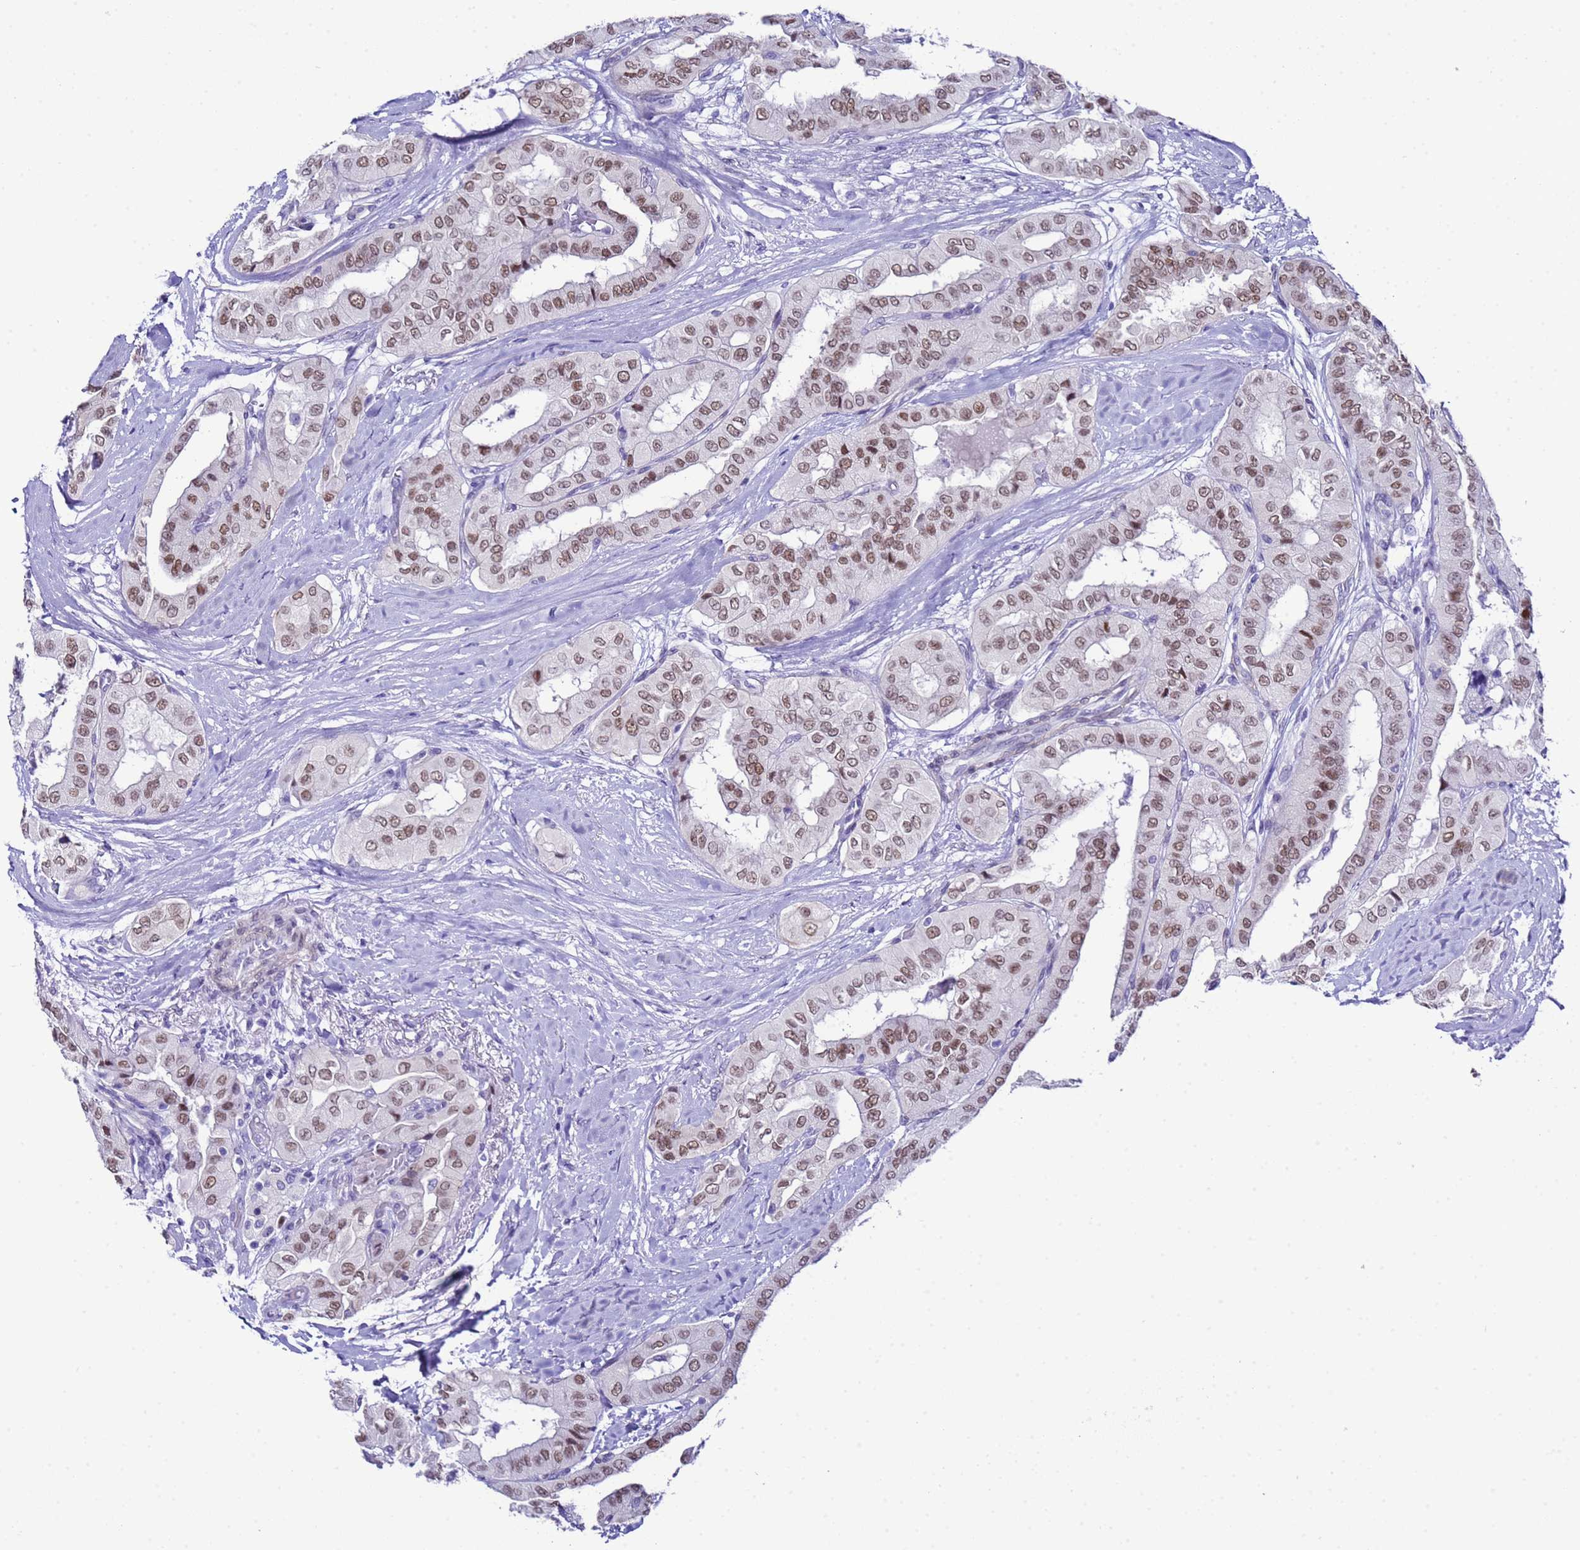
{"staining": {"intensity": "moderate", "quantity": ">75%", "location": "nuclear"}, "tissue": "thyroid cancer", "cell_type": "Tumor cells", "image_type": "cancer", "snomed": [{"axis": "morphology", "description": "Papillary adenocarcinoma, NOS"}, {"axis": "topography", "description": "Thyroid gland"}], "caption": "Papillary adenocarcinoma (thyroid) stained with a brown dye demonstrates moderate nuclear positive expression in approximately >75% of tumor cells.", "gene": "BCL7A", "patient": {"sex": "female", "age": 59}}